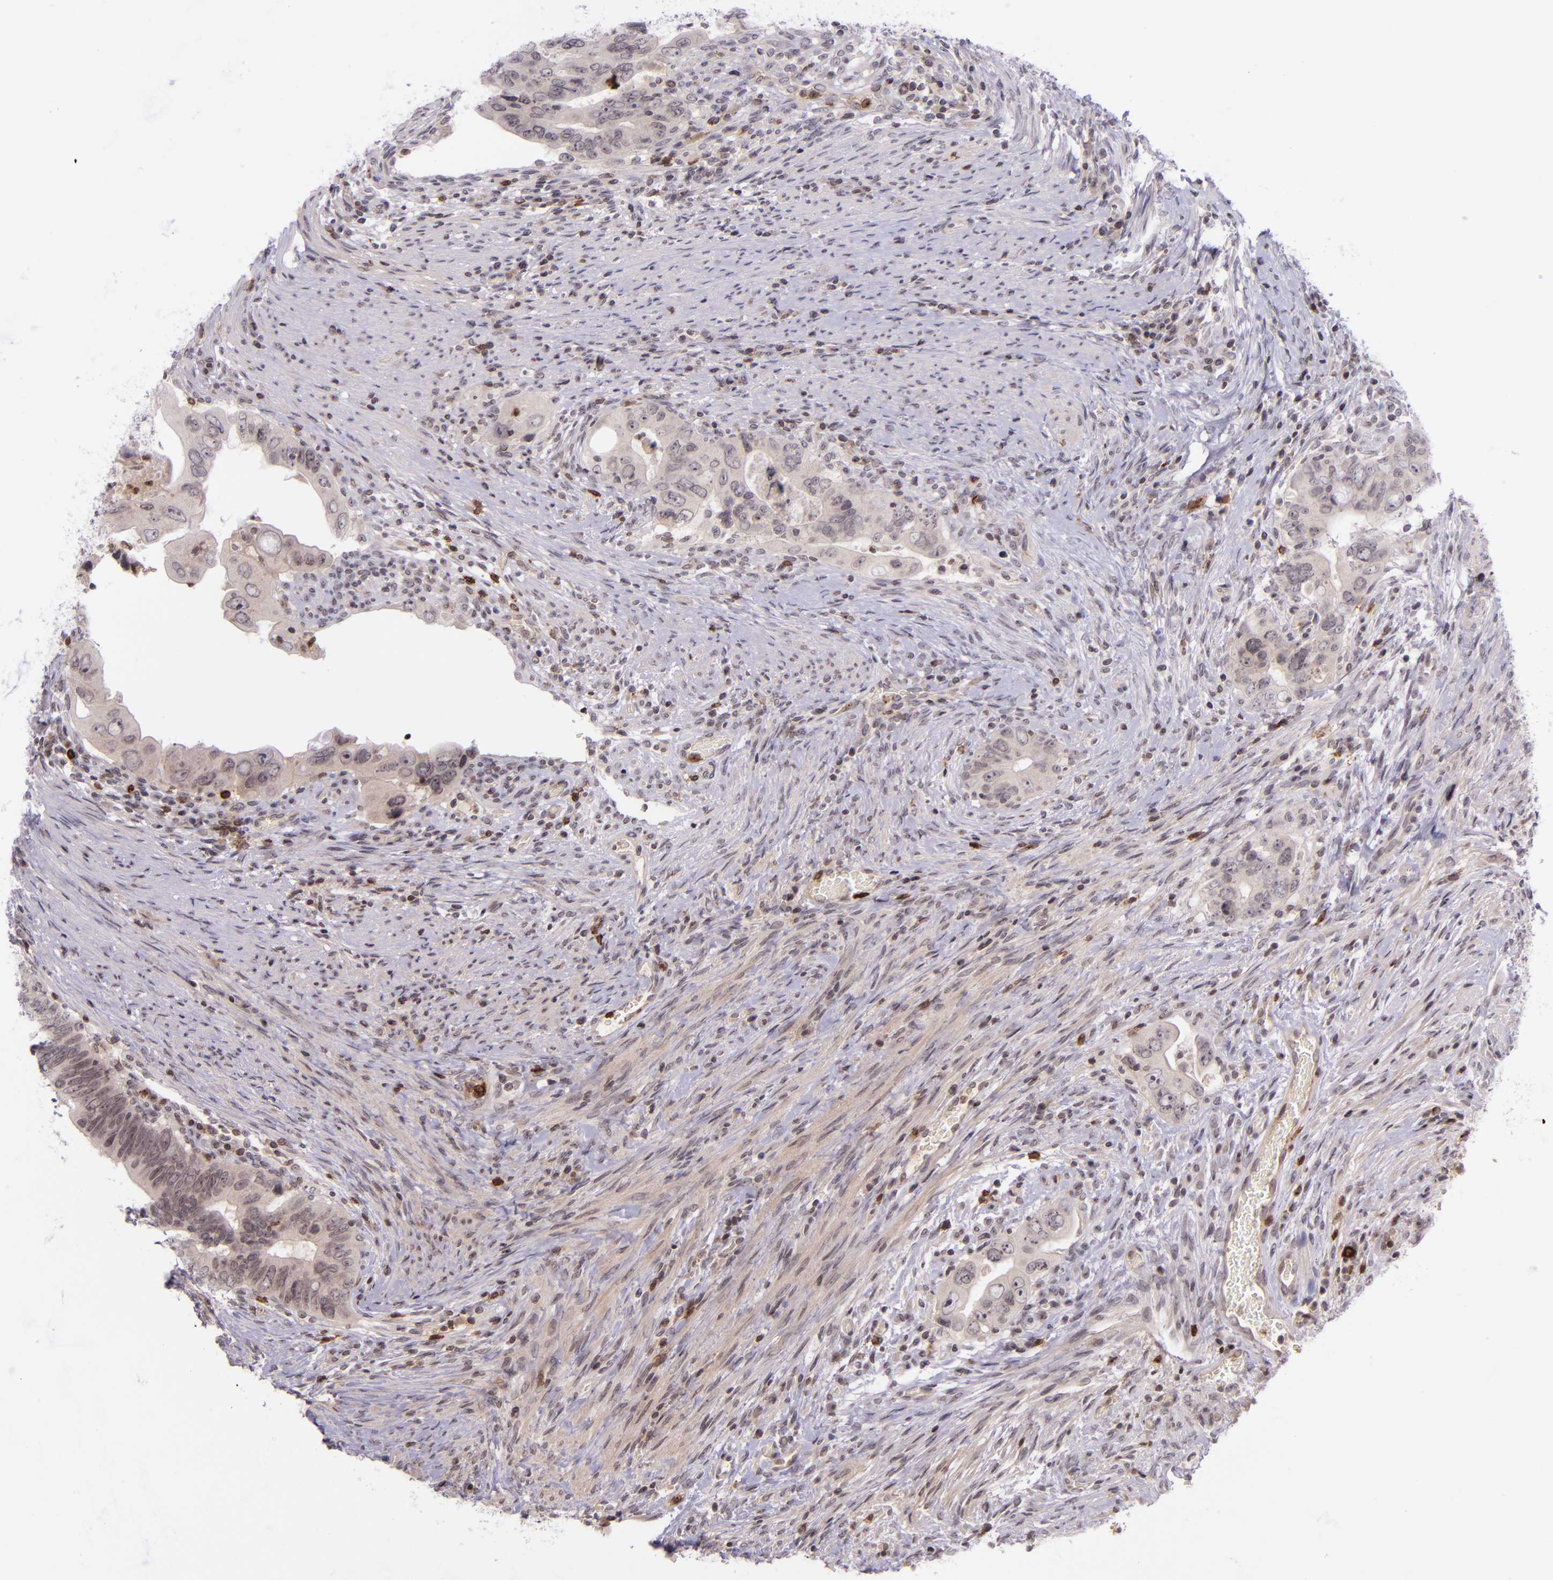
{"staining": {"intensity": "weak", "quantity": "25%-75%", "location": "cytoplasmic/membranous"}, "tissue": "colorectal cancer", "cell_type": "Tumor cells", "image_type": "cancer", "snomed": [{"axis": "morphology", "description": "Adenocarcinoma, NOS"}, {"axis": "topography", "description": "Rectum"}], "caption": "A low amount of weak cytoplasmic/membranous staining is present in approximately 25%-75% of tumor cells in colorectal cancer tissue.", "gene": "SELL", "patient": {"sex": "male", "age": 53}}